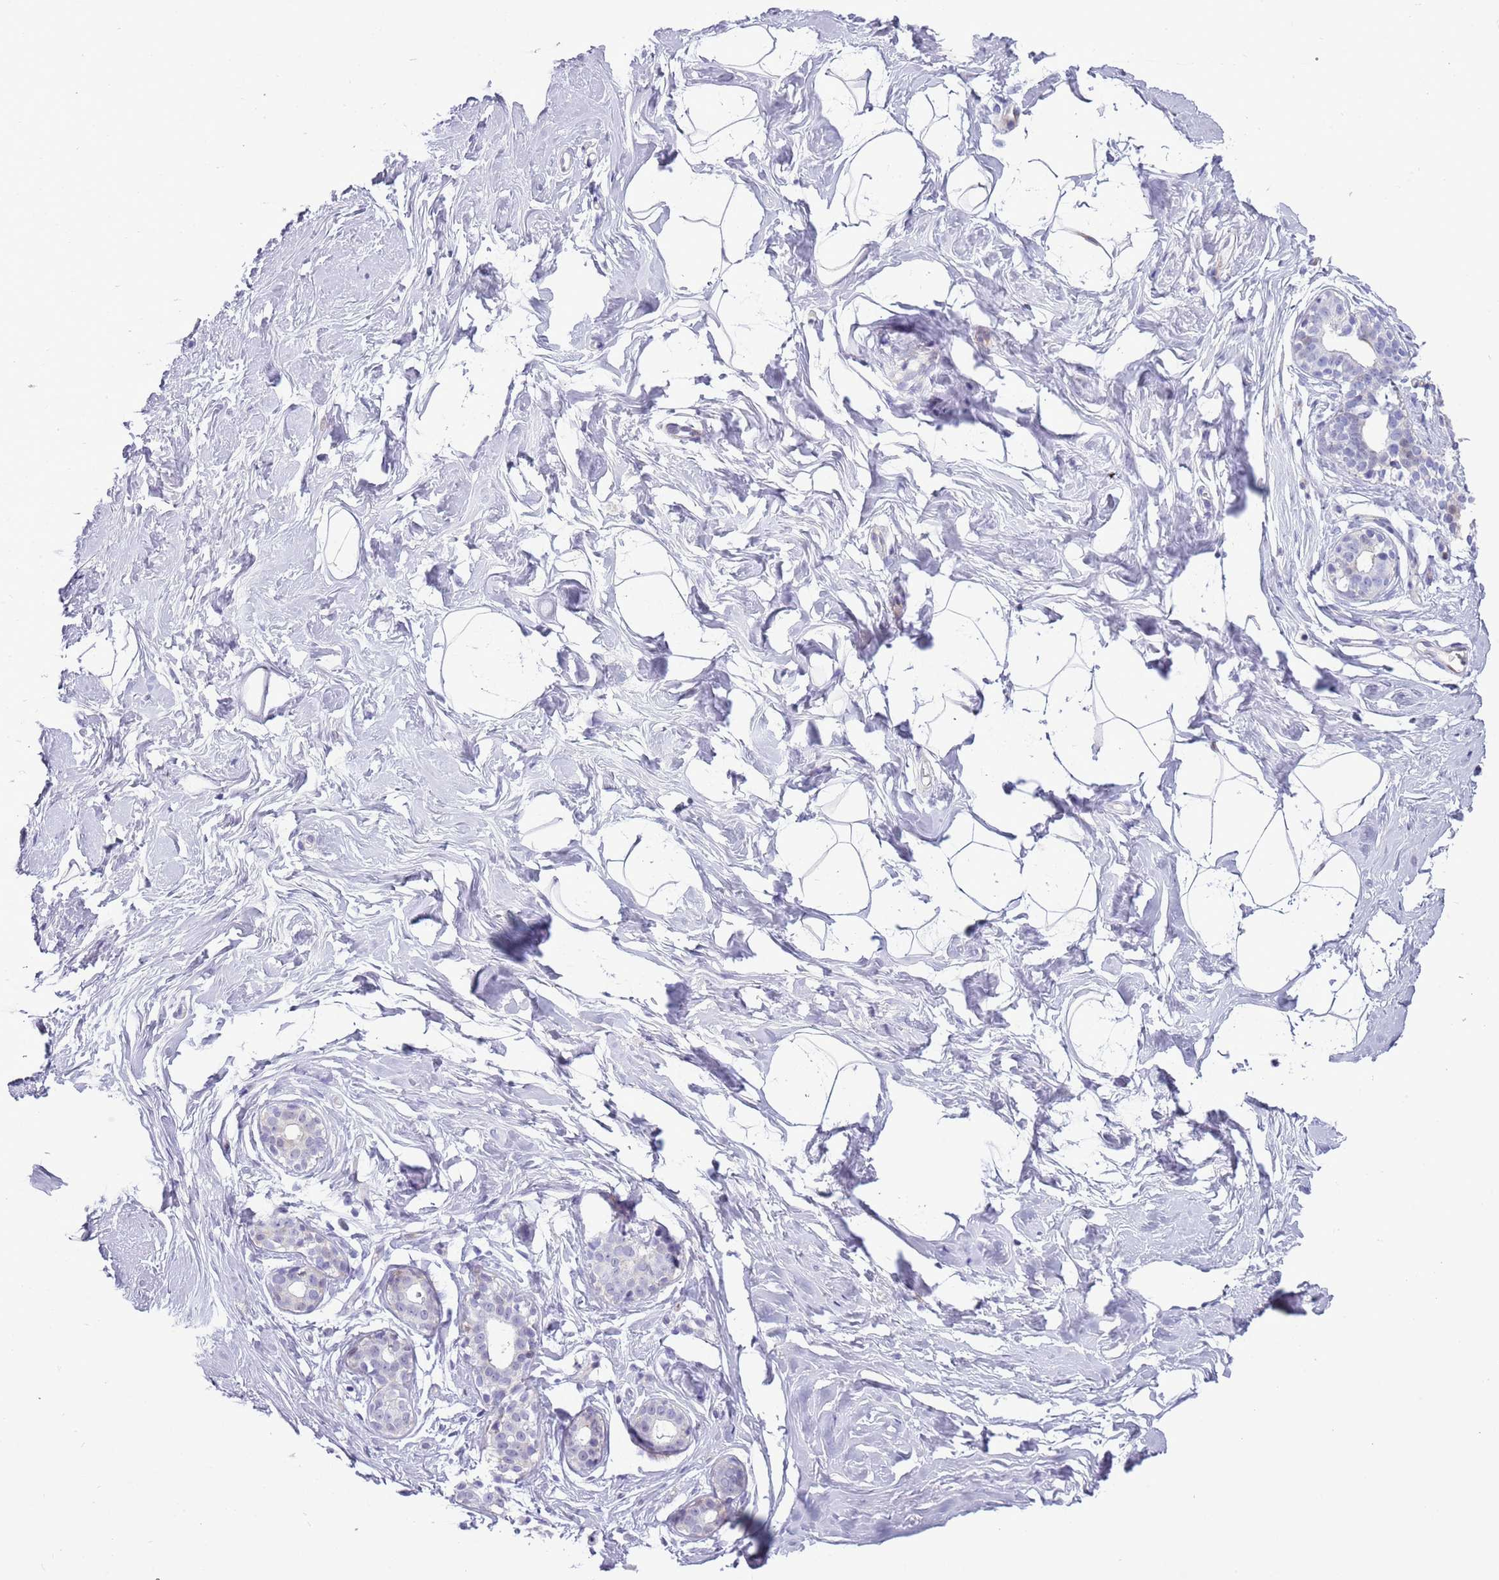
{"staining": {"intensity": "negative", "quantity": "none", "location": "none"}, "tissue": "breast", "cell_type": "Adipocytes", "image_type": "normal", "snomed": [{"axis": "morphology", "description": "Normal tissue, NOS"}, {"axis": "morphology", "description": "Adenoma, NOS"}, {"axis": "topography", "description": "Breast"}], "caption": "Immunohistochemical staining of unremarkable breast reveals no significant expression in adipocytes. (DAB (3,3'-diaminobenzidine) IHC, high magnification).", "gene": "NBPF4", "patient": {"sex": "female", "age": 23}}